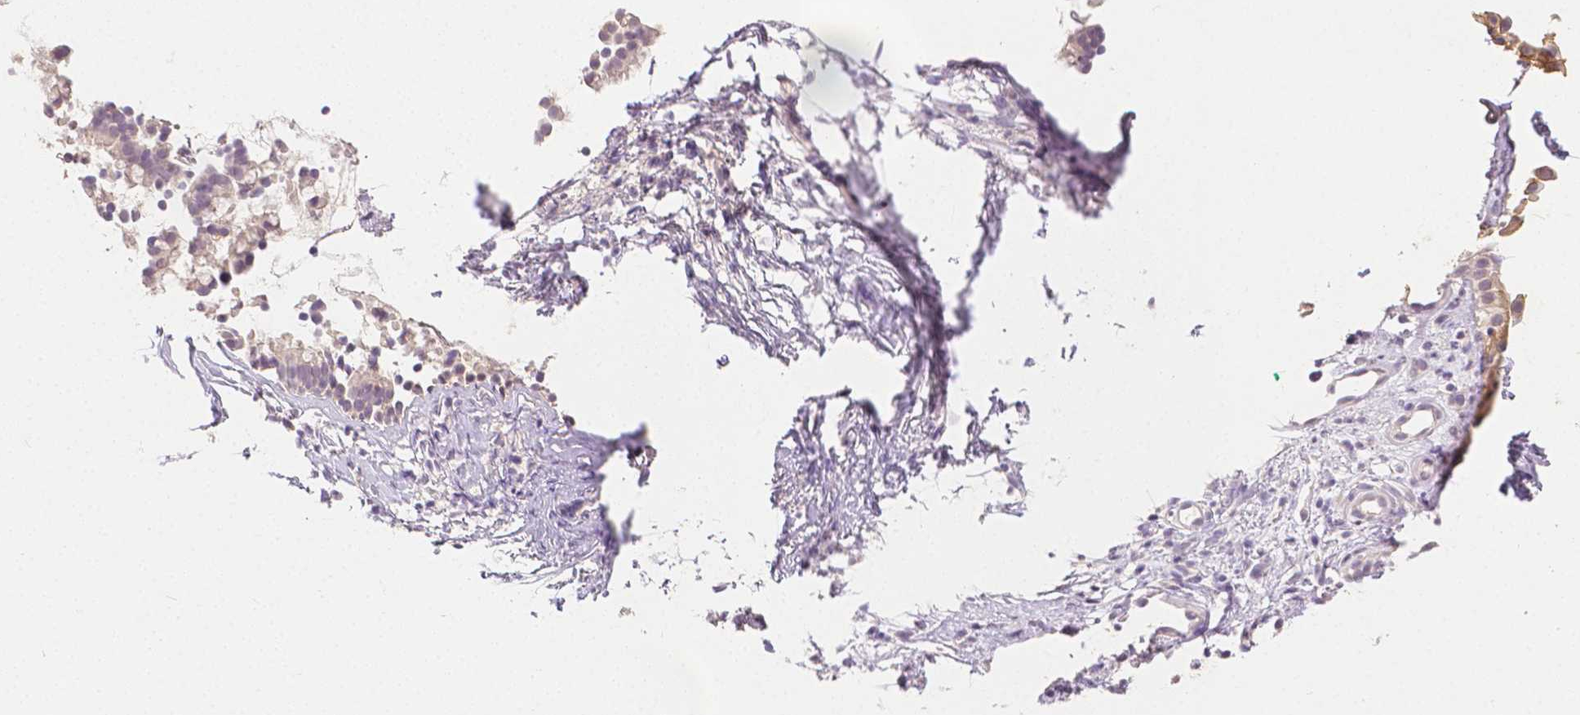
{"staining": {"intensity": "weak", "quantity": "<25%", "location": "cytoplasmic/membranous"}, "tissue": "nasopharynx", "cell_type": "Respiratory epithelial cells", "image_type": "normal", "snomed": [{"axis": "morphology", "description": "Normal tissue, NOS"}, {"axis": "topography", "description": "Nasopharynx"}], "caption": "This is an immunohistochemistry (IHC) histopathology image of benign nasopharynx. There is no expression in respiratory epithelial cells.", "gene": "TGM1", "patient": {"sex": "male", "age": 24}}